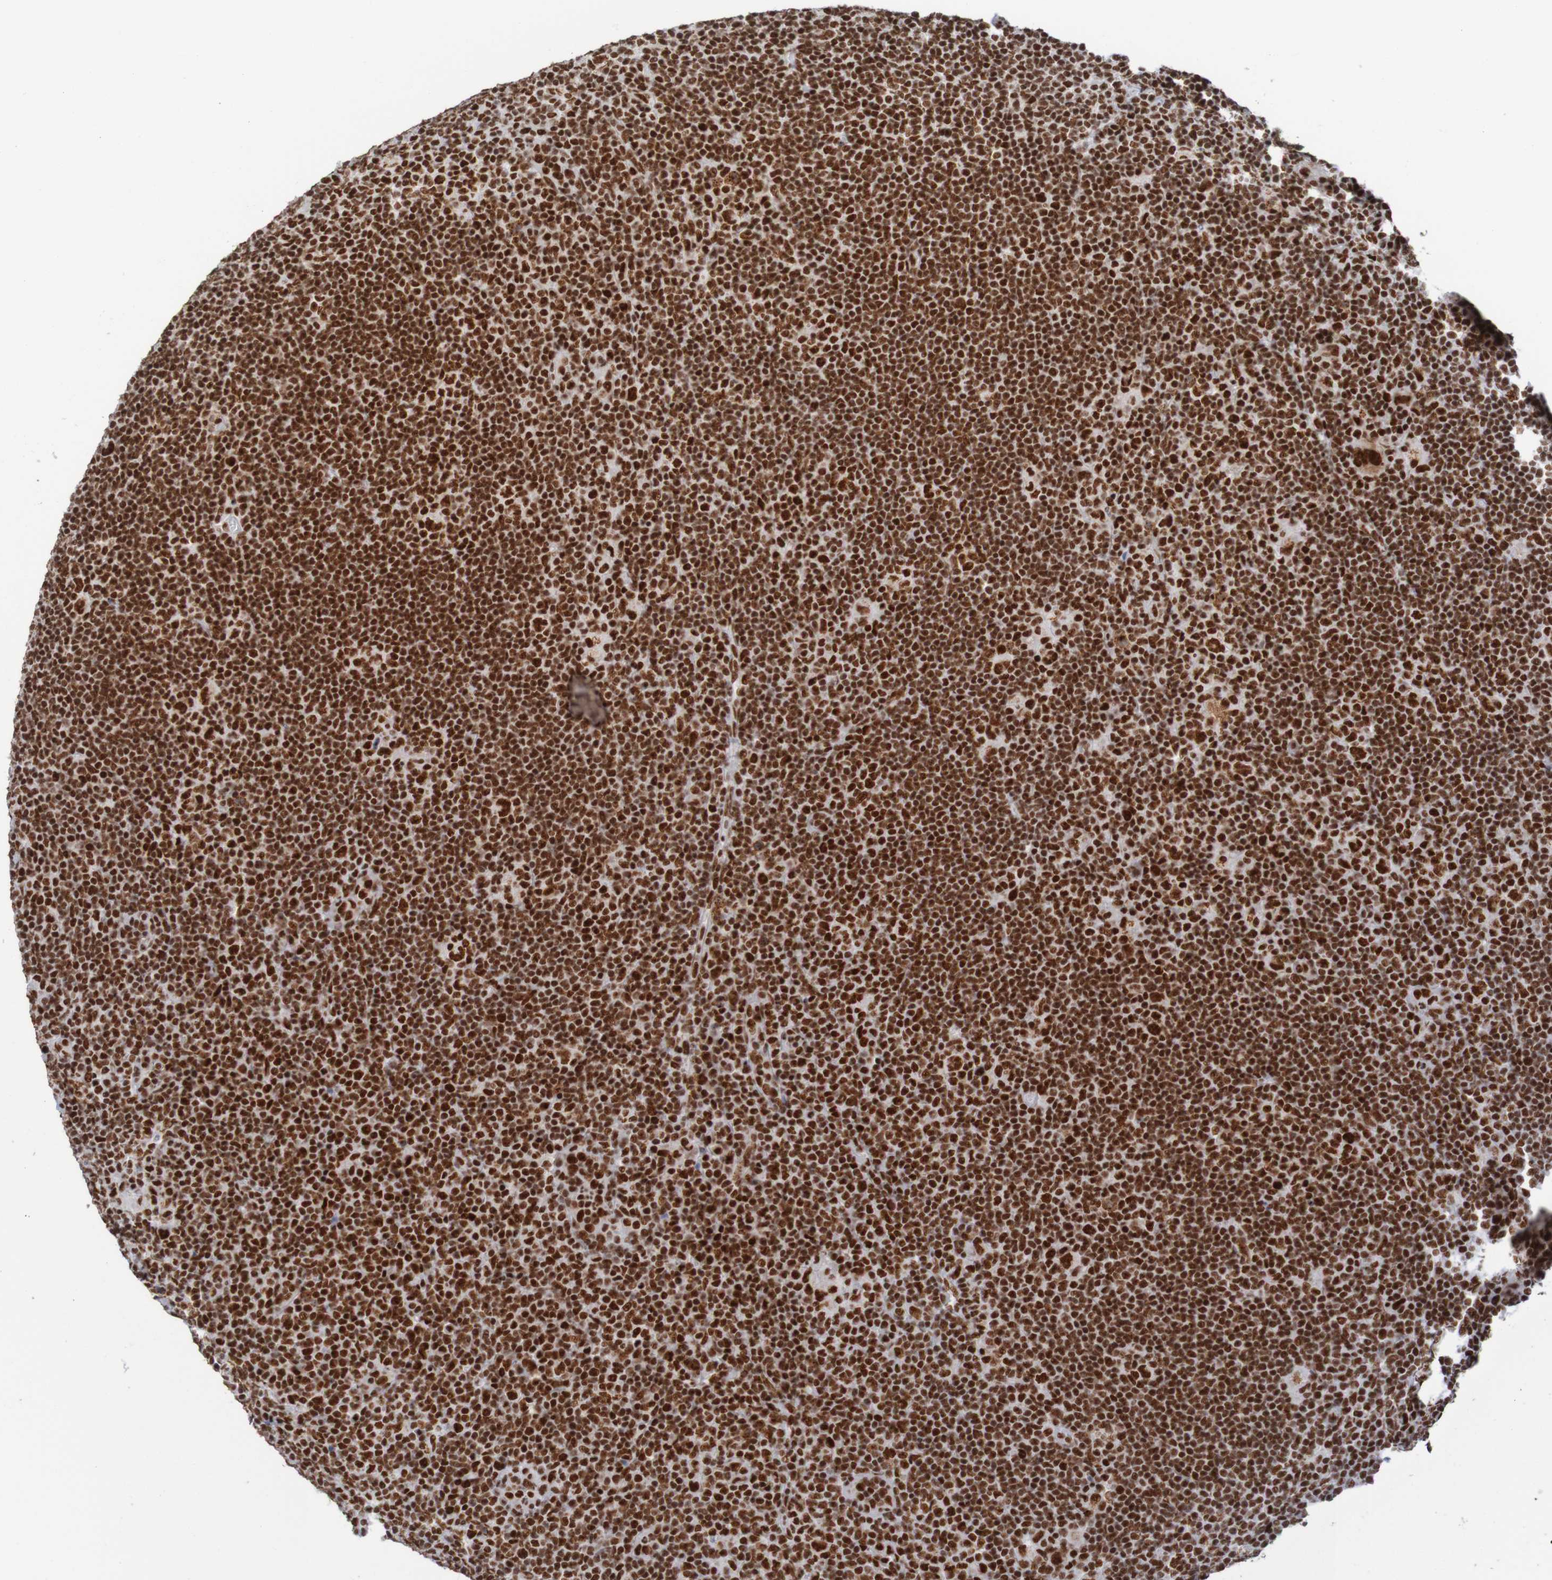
{"staining": {"intensity": "strong", "quantity": ">75%", "location": "nuclear"}, "tissue": "lymphoma", "cell_type": "Tumor cells", "image_type": "cancer", "snomed": [{"axis": "morphology", "description": "Hodgkin's disease, NOS"}, {"axis": "topography", "description": "Lymph node"}], "caption": "DAB (3,3'-diaminobenzidine) immunohistochemical staining of lymphoma reveals strong nuclear protein staining in approximately >75% of tumor cells. The staining is performed using DAB brown chromogen to label protein expression. The nuclei are counter-stained blue using hematoxylin.", "gene": "THRAP3", "patient": {"sex": "female", "age": 57}}